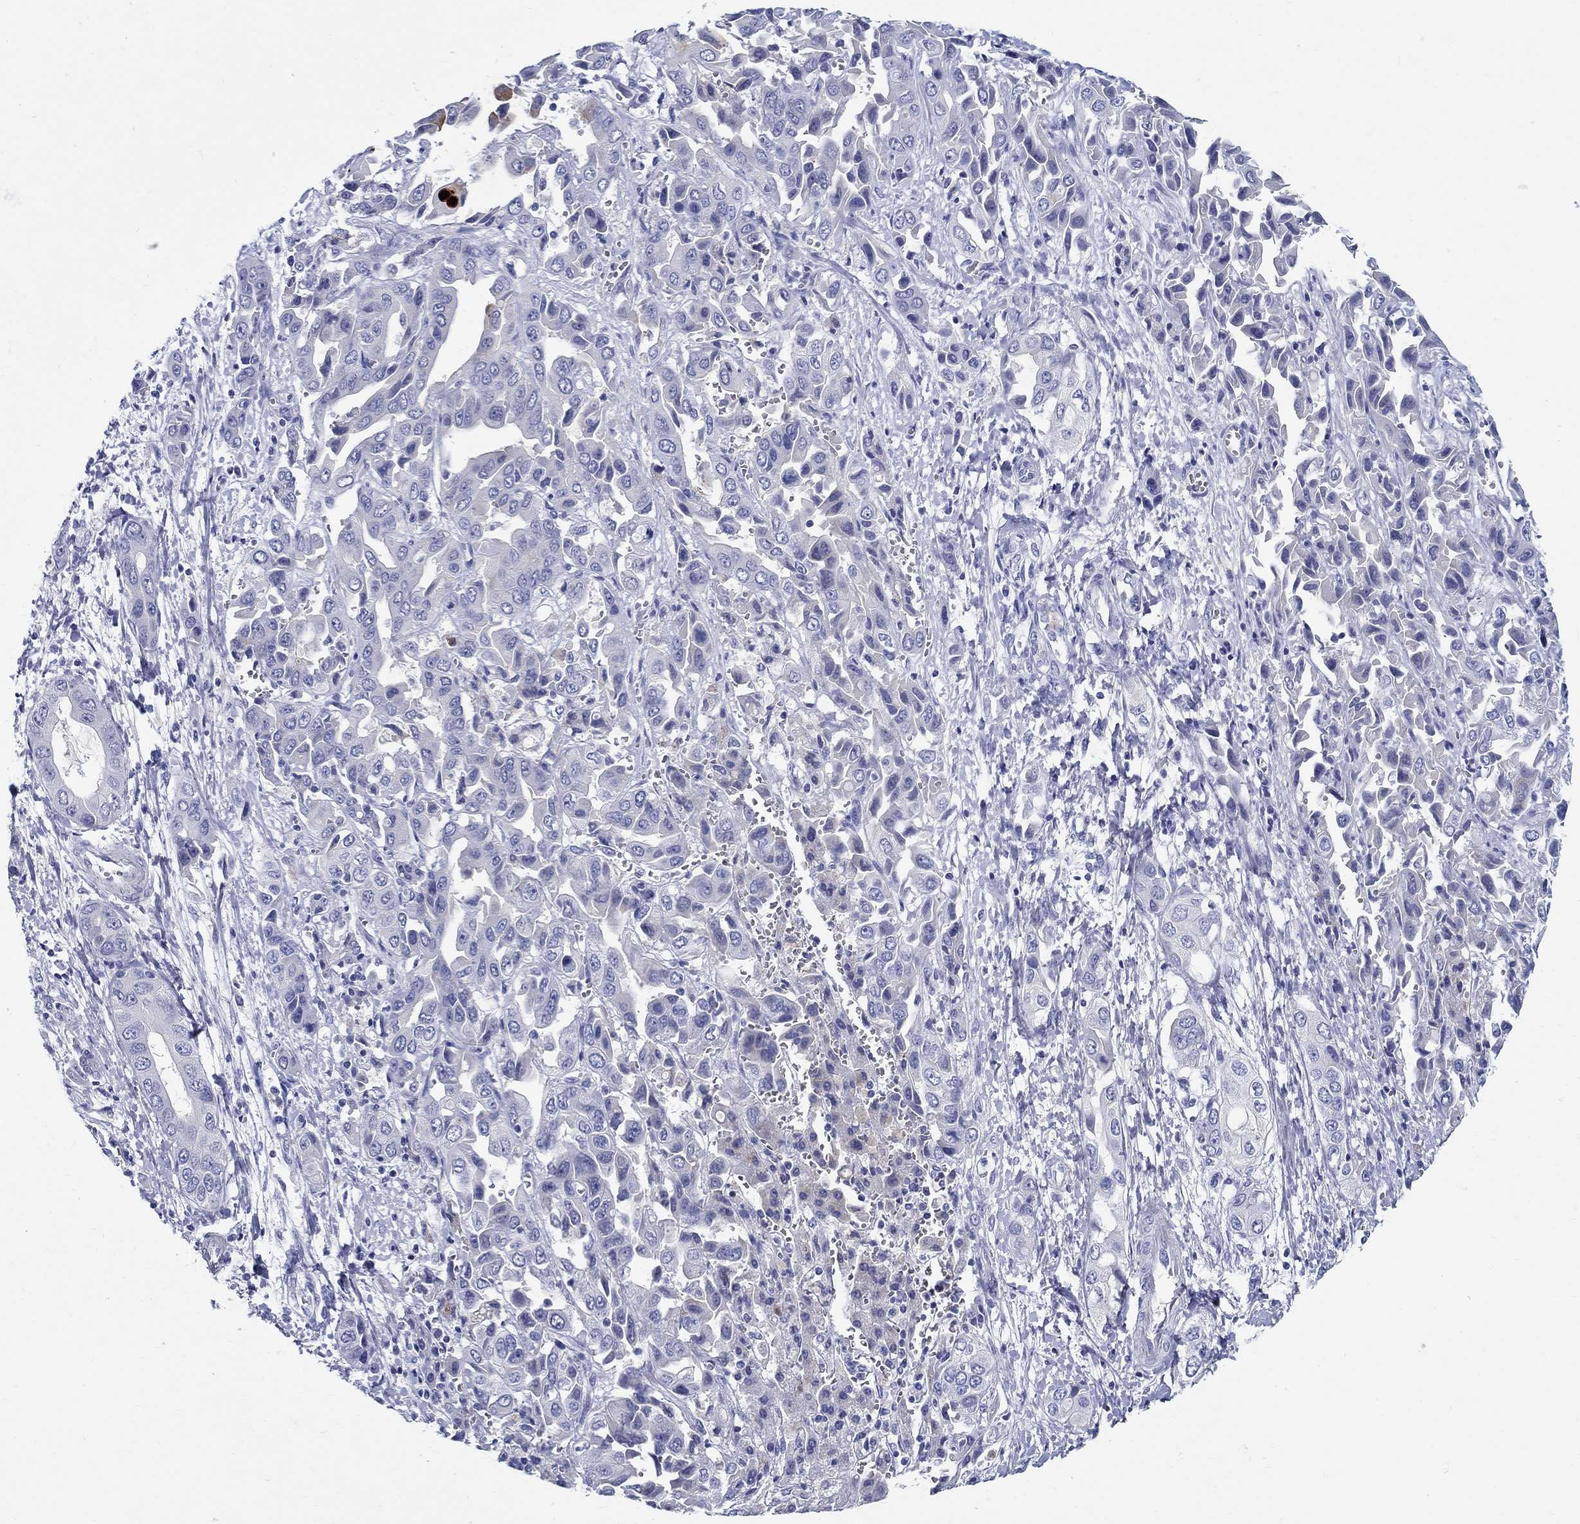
{"staining": {"intensity": "negative", "quantity": "none", "location": "none"}, "tissue": "liver cancer", "cell_type": "Tumor cells", "image_type": "cancer", "snomed": [{"axis": "morphology", "description": "Cholangiocarcinoma"}, {"axis": "topography", "description": "Liver"}], "caption": "Tumor cells are negative for protein expression in human cholangiocarcinoma (liver). (DAB (3,3'-diaminobenzidine) IHC, high magnification).", "gene": "CRYGD", "patient": {"sex": "female", "age": 52}}